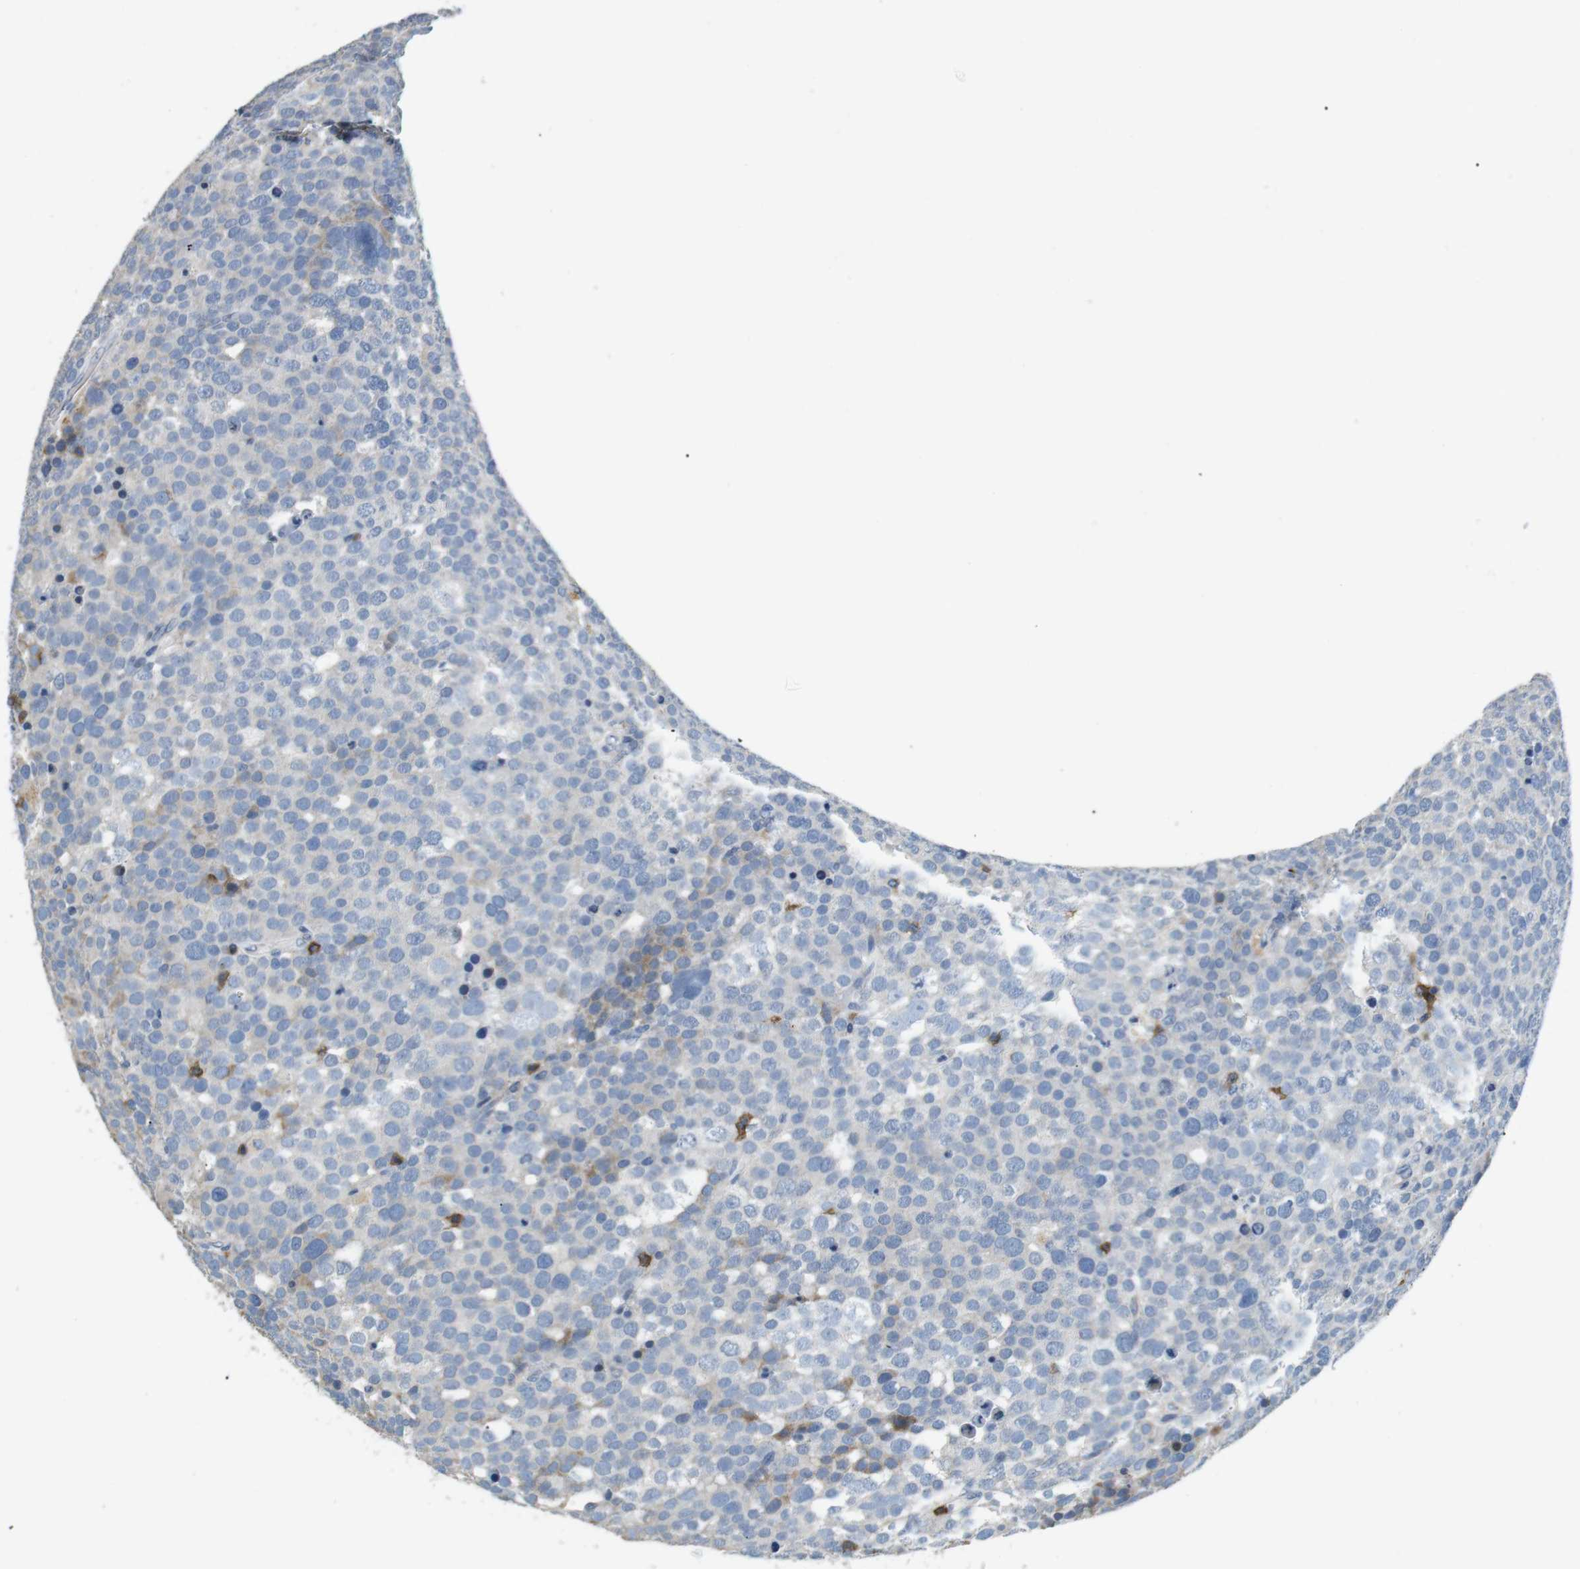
{"staining": {"intensity": "negative", "quantity": "none", "location": "none"}, "tissue": "testis cancer", "cell_type": "Tumor cells", "image_type": "cancer", "snomed": [{"axis": "morphology", "description": "Seminoma, NOS"}, {"axis": "topography", "description": "Testis"}], "caption": "Tumor cells are negative for protein expression in human seminoma (testis).", "gene": "CD6", "patient": {"sex": "male", "age": 71}}